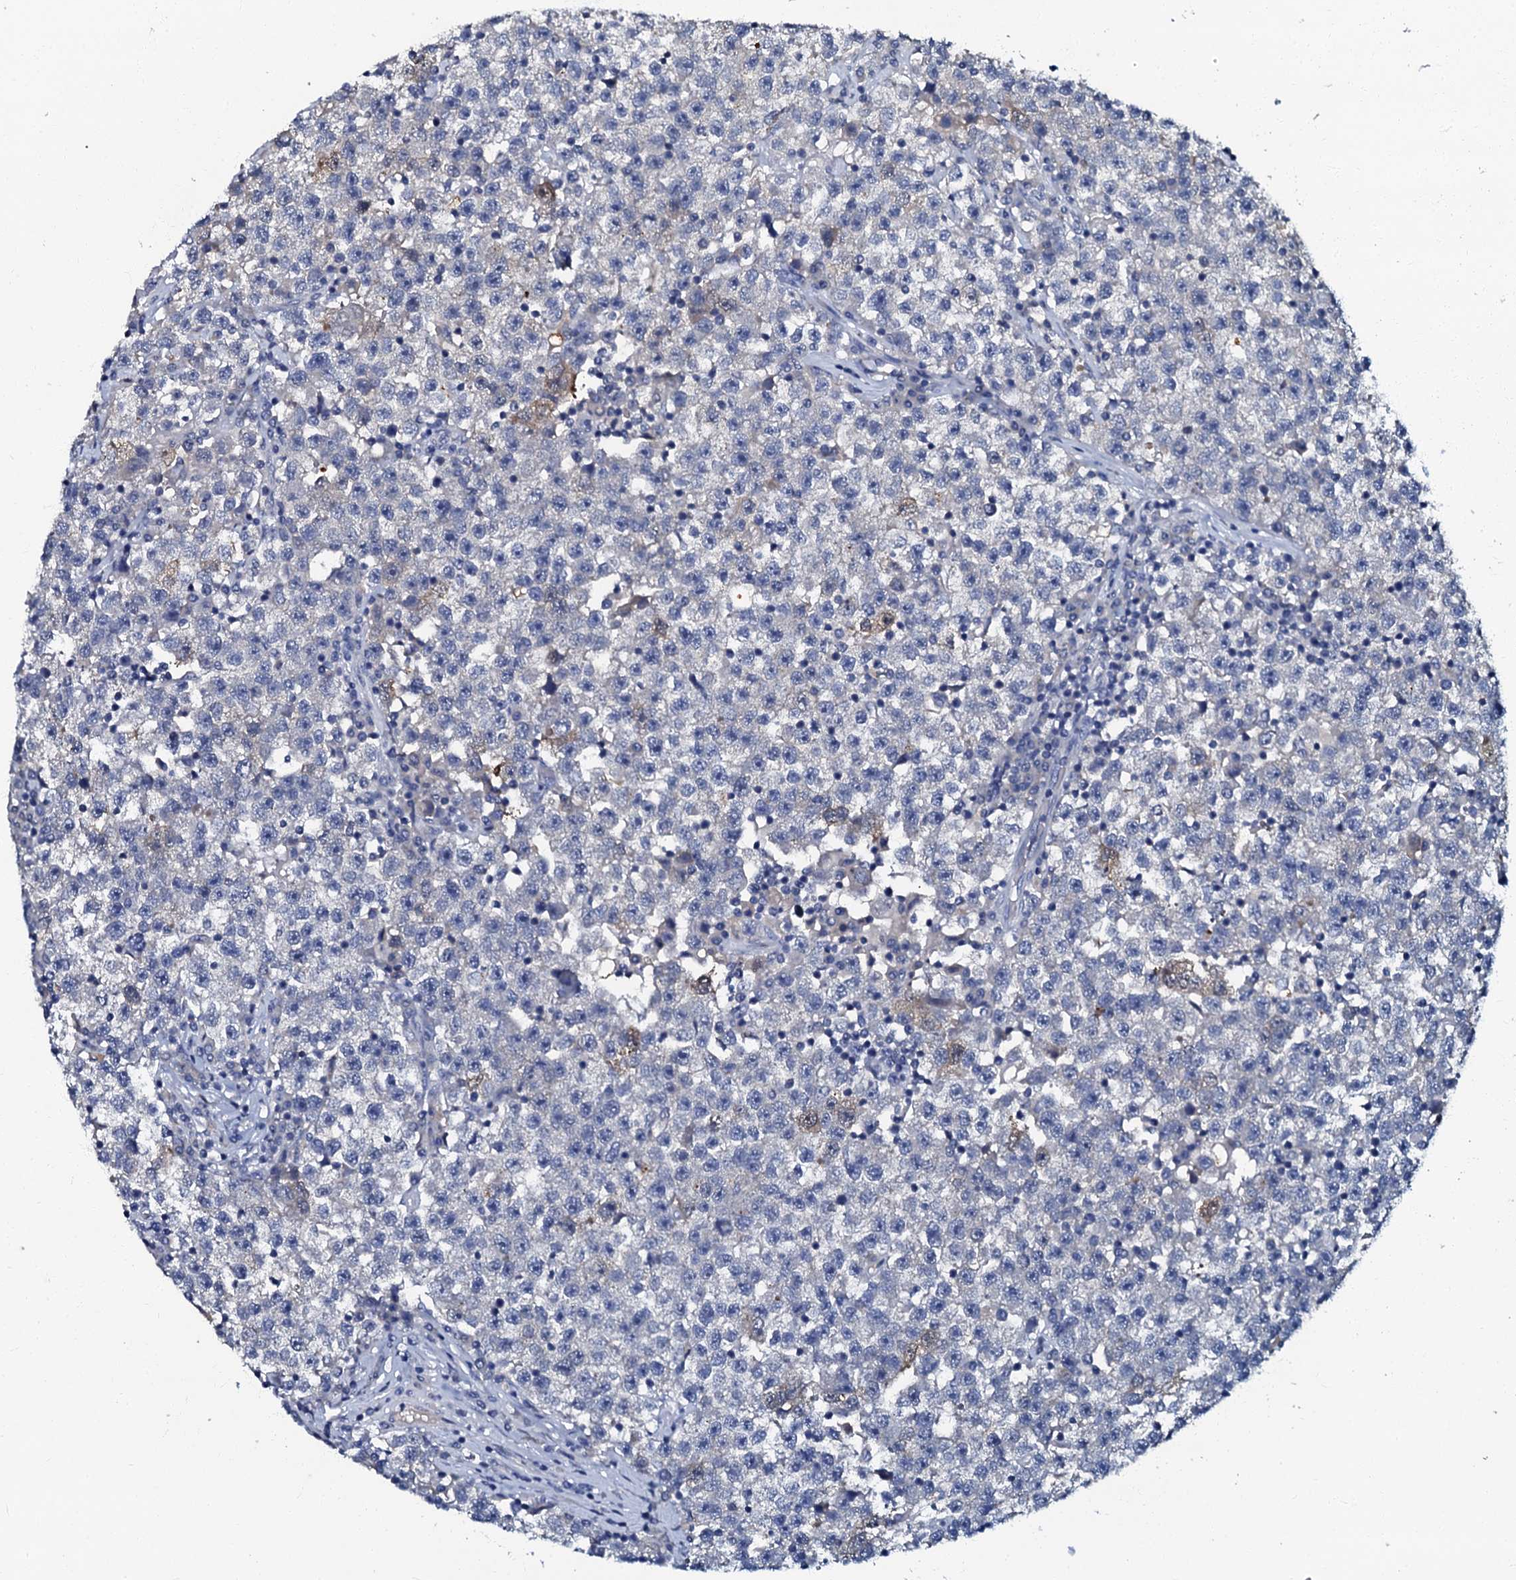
{"staining": {"intensity": "negative", "quantity": "none", "location": "none"}, "tissue": "testis cancer", "cell_type": "Tumor cells", "image_type": "cancer", "snomed": [{"axis": "morphology", "description": "Seminoma, NOS"}, {"axis": "topography", "description": "Testis"}], "caption": "A micrograph of human seminoma (testis) is negative for staining in tumor cells. Nuclei are stained in blue.", "gene": "OLAH", "patient": {"sex": "male", "age": 22}}